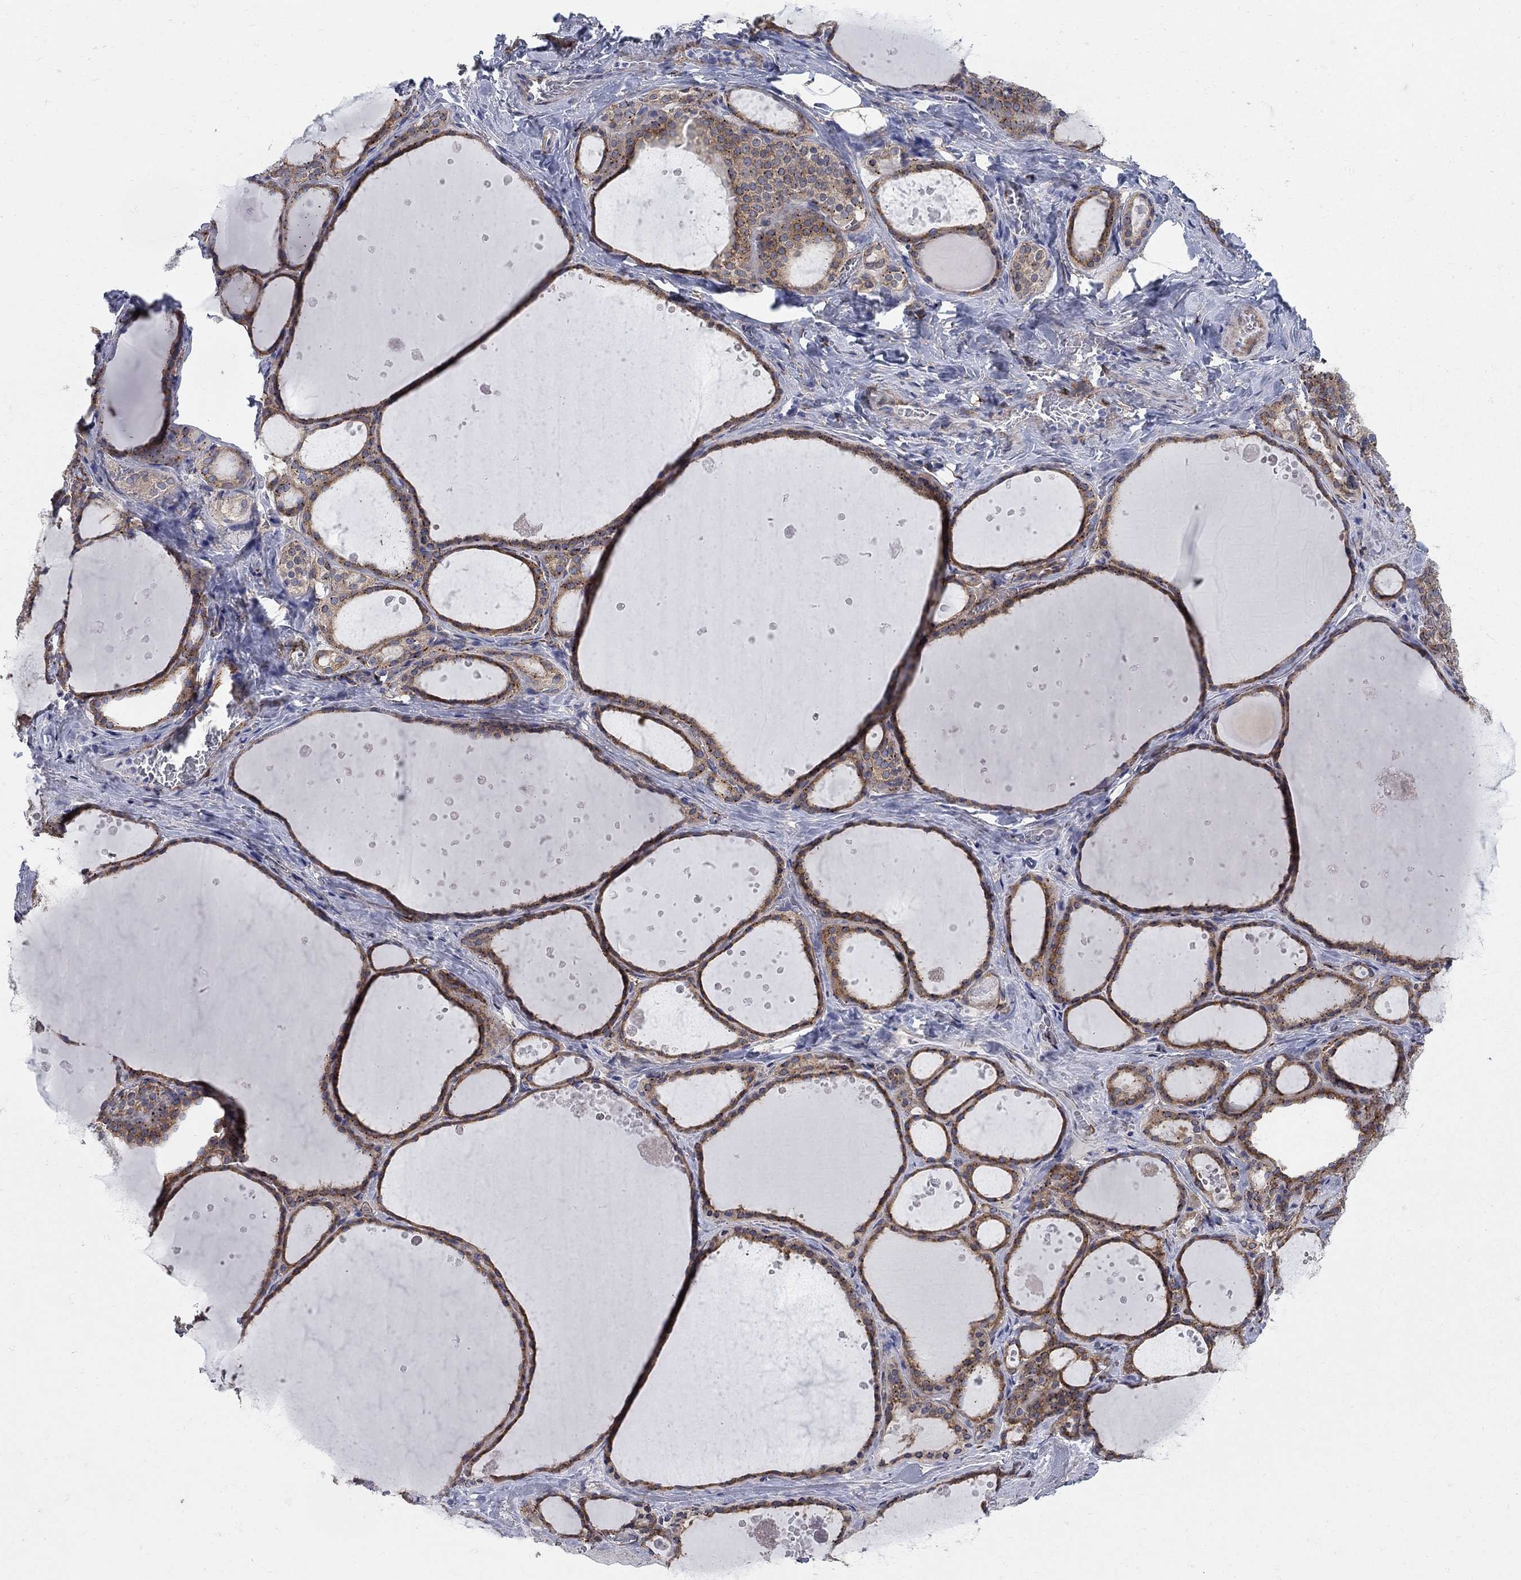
{"staining": {"intensity": "moderate", "quantity": ">75%", "location": "cytoplasmic/membranous"}, "tissue": "thyroid gland", "cell_type": "Glandular cells", "image_type": "normal", "snomed": [{"axis": "morphology", "description": "Normal tissue, NOS"}, {"axis": "topography", "description": "Thyroid gland"}], "caption": "A brown stain shows moderate cytoplasmic/membranous positivity of a protein in glandular cells of normal human thyroid gland. The staining was performed using DAB (3,3'-diaminobenzidine), with brown indicating positive protein expression. Nuclei are stained blue with hematoxylin.", "gene": "SEPTIN8", "patient": {"sex": "male", "age": 63}}